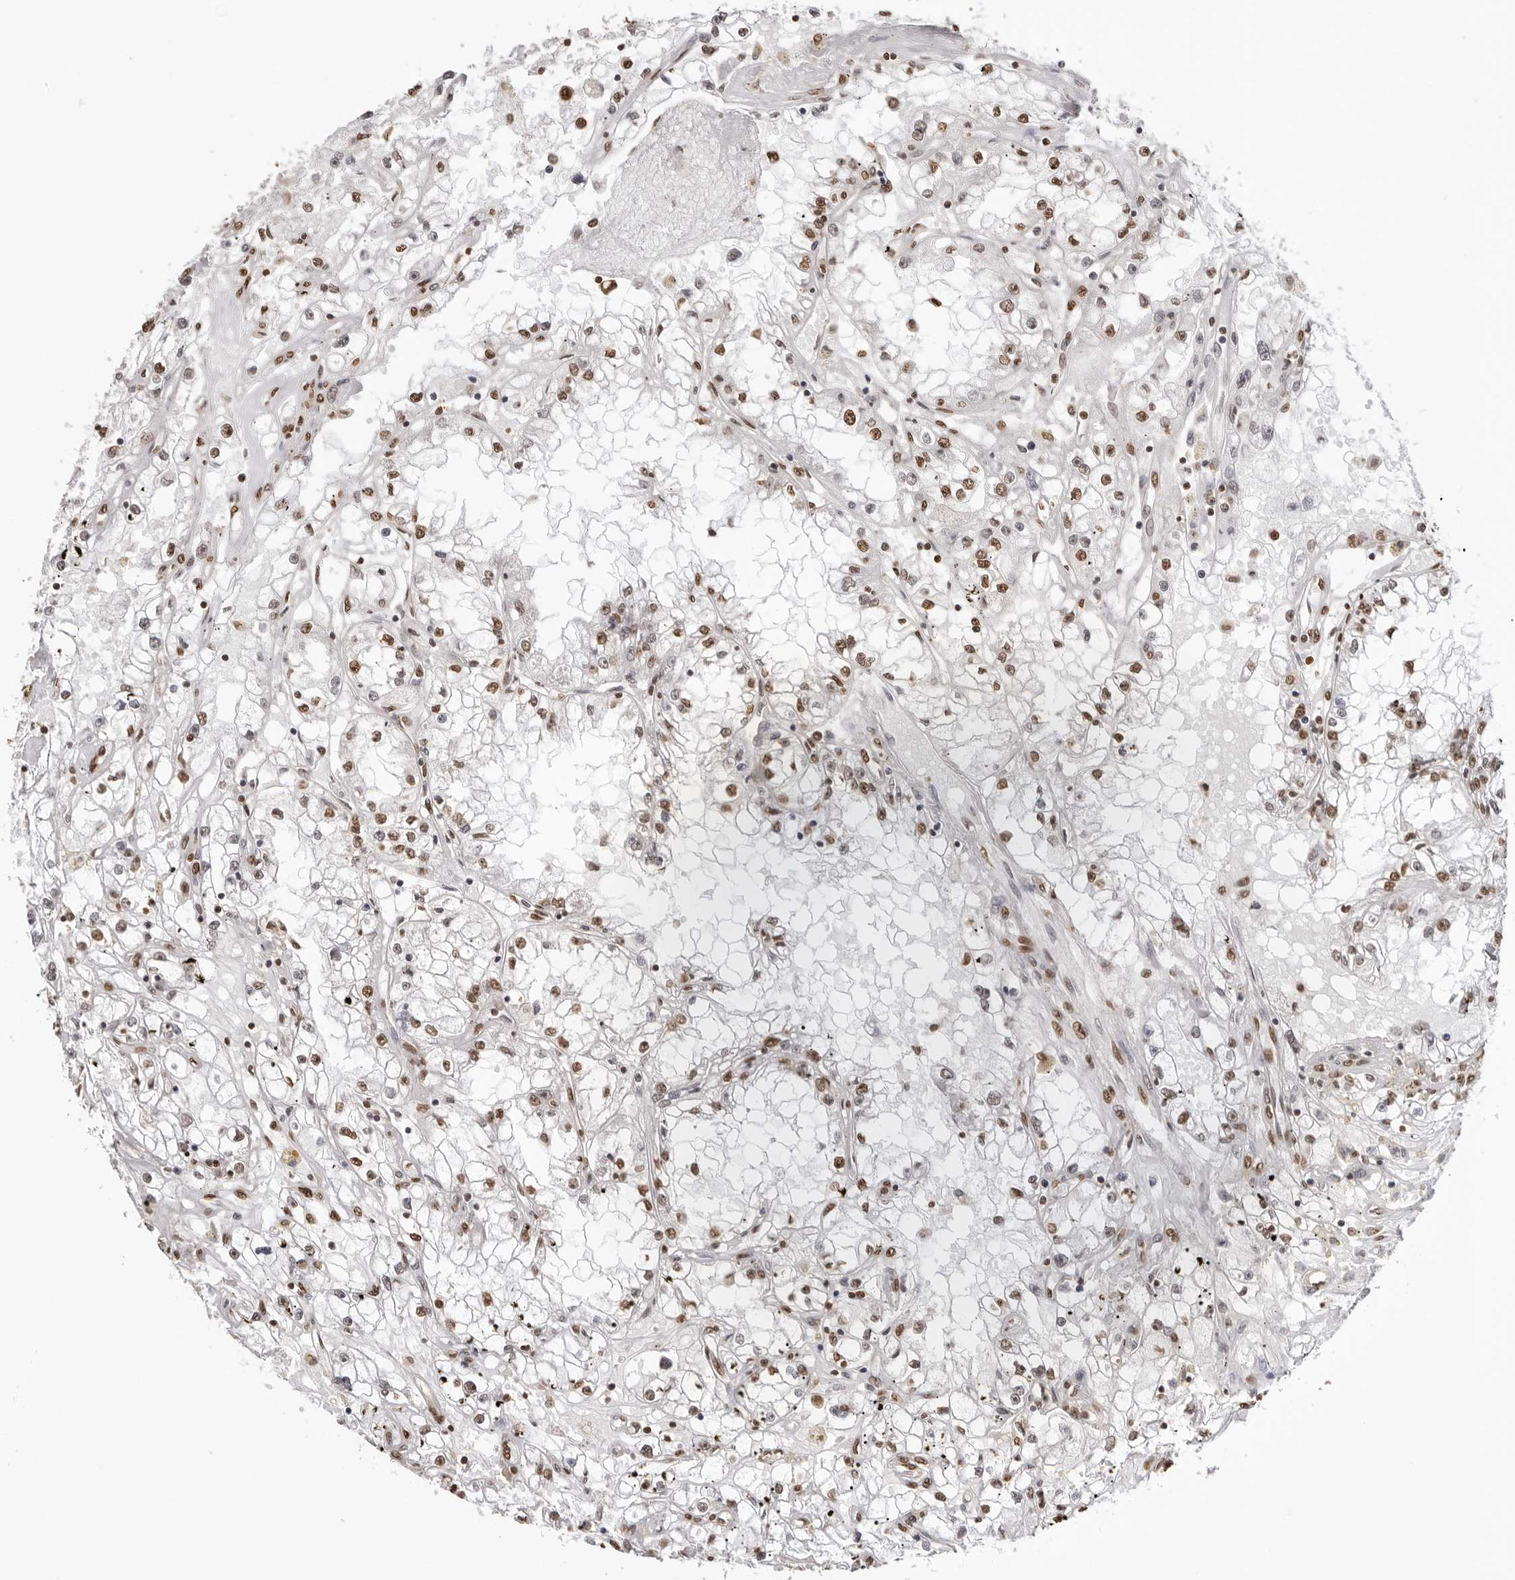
{"staining": {"intensity": "moderate", "quantity": ">75%", "location": "nuclear"}, "tissue": "renal cancer", "cell_type": "Tumor cells", "image_type": "cancer", "snomed": [{"axis": "morphology", "description": "Adenocarcinoma, NOS"}, {"axis": "topography", "description": "Kidney"}], "caption": "Protein expression by immunohistochemistry reveals moderate nuclear staining in approximately >75% of tumor cells in renal adenocarcinoma.", "gene": "OLIG3", "patient": {"sex": "male", "age": 56}}